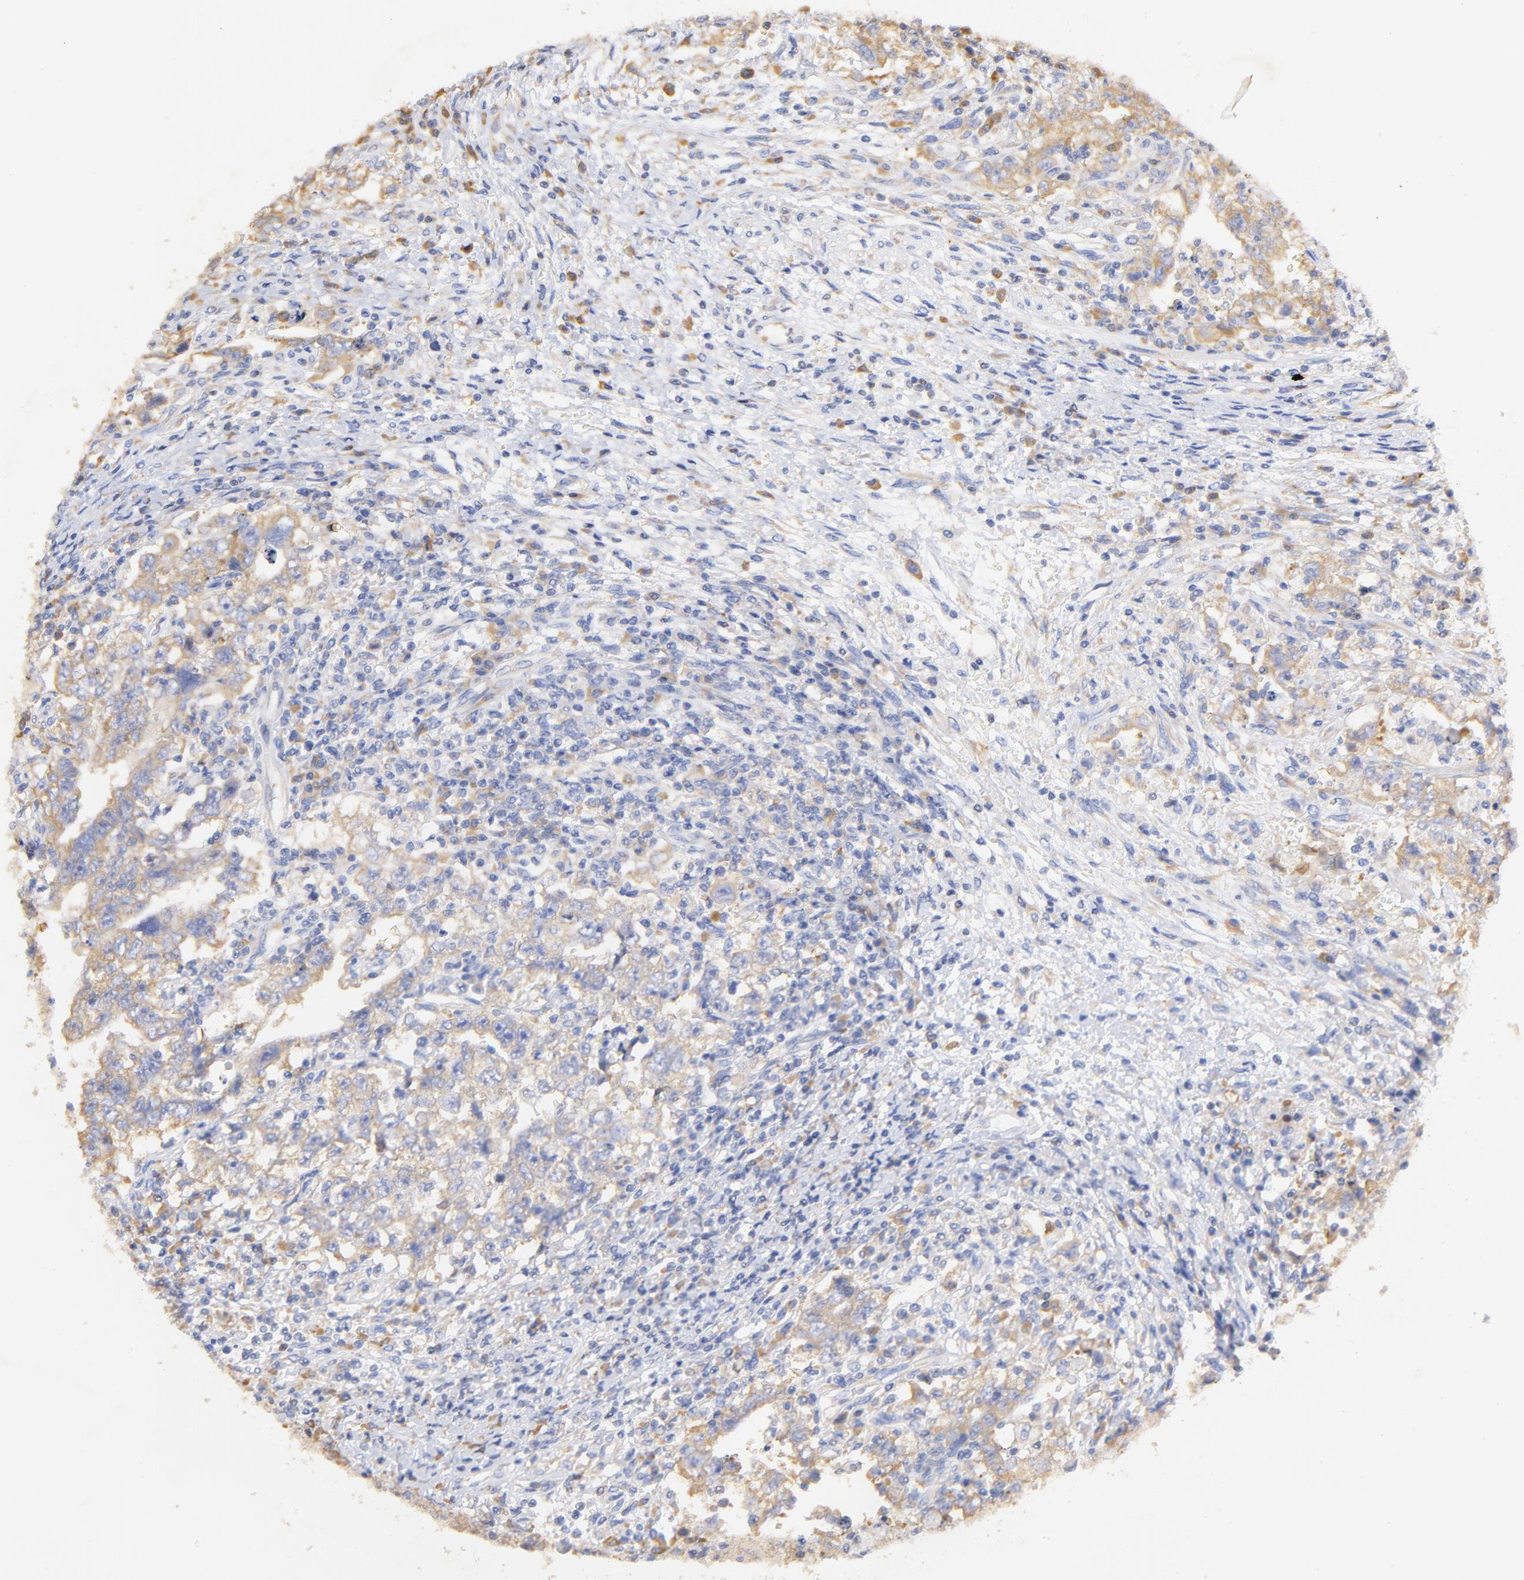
{"staining": {"intensity": "weak", "quantity": "25%-75%", "location": "cytoplasmic/membranous"}, "tissue": "testis cancer", "cell_type": "Tumor cells", "image_type": "cancer", "snomed": [{"axis": "morphology", "description": "Carcinoma, Embryonal, NOS"}, {"axis": "topography", "description": "Testis"}], "caption": "Protein expression analysis of testis embryonal carcinoma displays weak cytoplasmic/membranous staining in about 25%-75% of tumor cells. Using DAB (brown) and hematoxylin (blue) stains, captured at high magnification using brightfield microscopy.", "gene": "RPL27", "patient": {"sex": "male", "age": 26}}